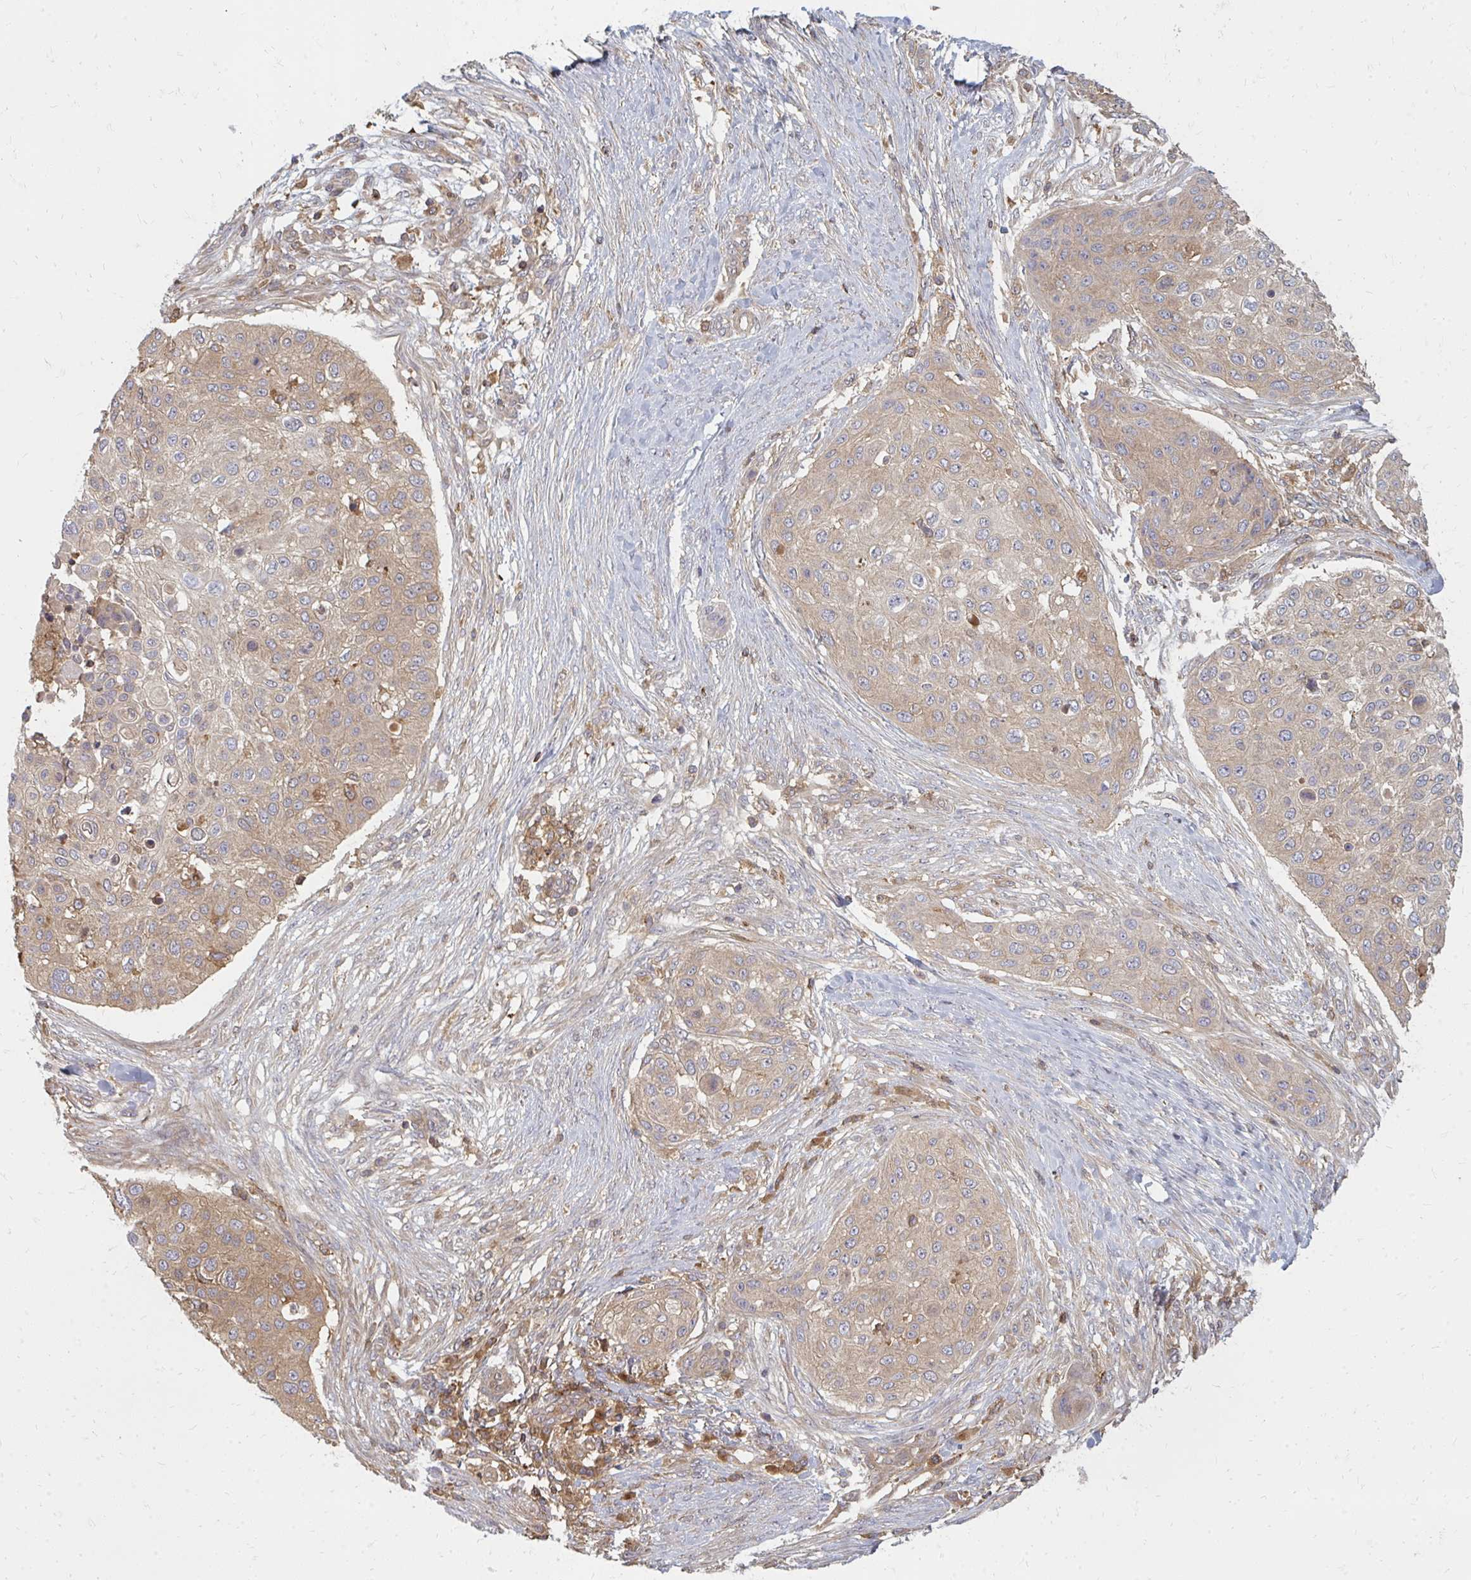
{"staining": {"intensity": "weak", "quantity": ">75%", "location": "cytoplasmic/membranous"}, "tissue": "skin cancer", "cell_type": "Tumor cells", "image_type": "cancer", "snomed": [{"axis": "morphology", "description": "Squamous cell carcinoma, NOS"}, {"axis": "topography", "description": "Skin"}], "caption": "About >75% of tumor cells in human skin squamous cell carcinoma display weak cytoplasmic/membranous protein expression as visualized by brown immunohistochemical staining.", "gene": "ZNF285", "patient": {"sex": "female", "age": 87}}